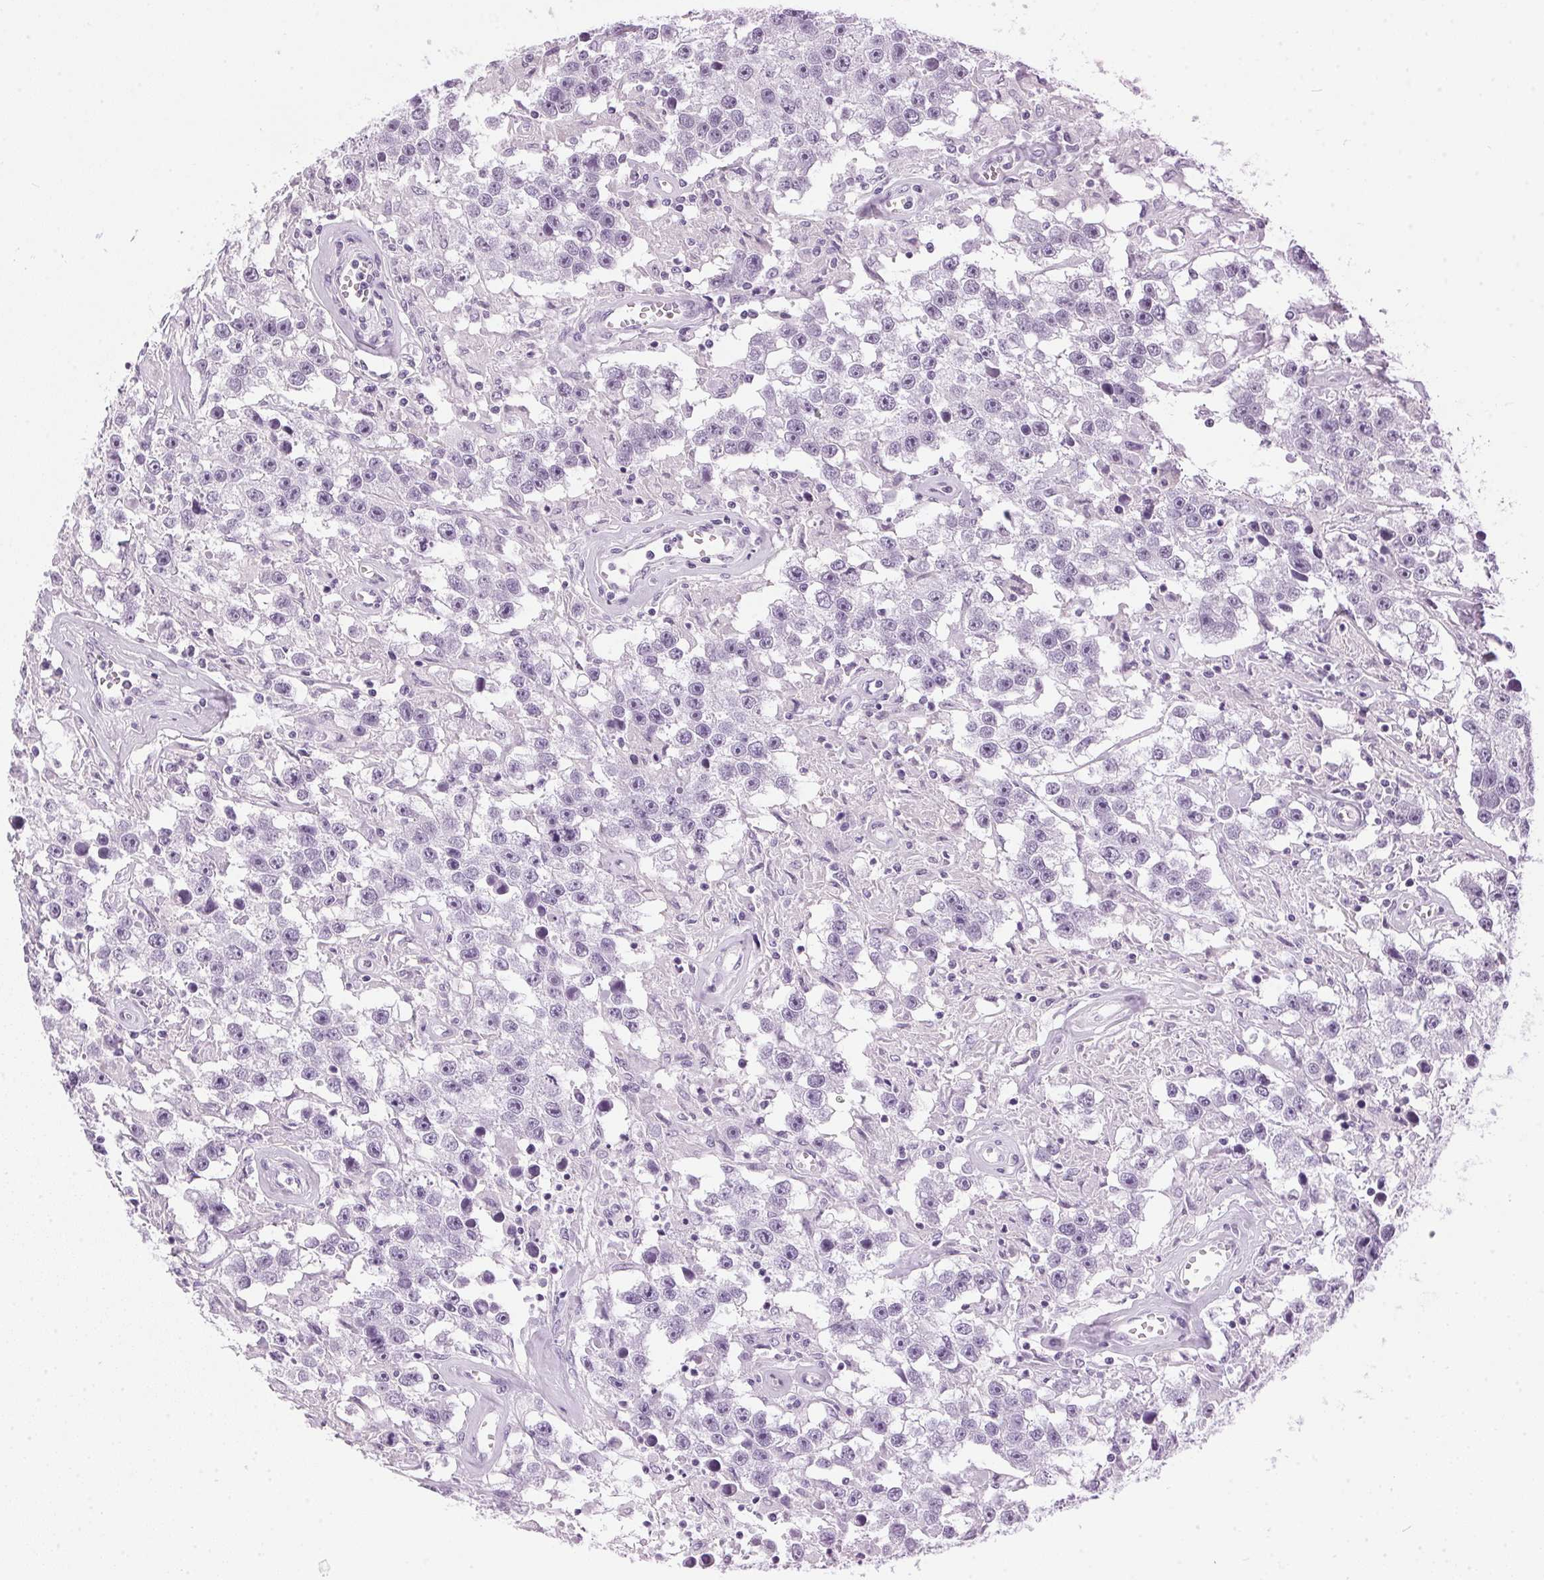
{"staining": {"intensity": "negative", "quantity": "none", "location": "none"}, "tissue": "testis cancer", "cell_type": "Tumor cells", "image_type": "cancer", "snomed": [{"axis": "morphology", "description": "Seminoma, NOS"}, {"axis": "topography", "description": "Testis"}], "caption": "An immunohistochemistry (IHC) micrograph of testis cancer (seminoma) is shown. There is no staining in tumor cells of testis cancer (seminoma).", "gene": "SP7", "patient": {"sex": "male", "age": 43}}